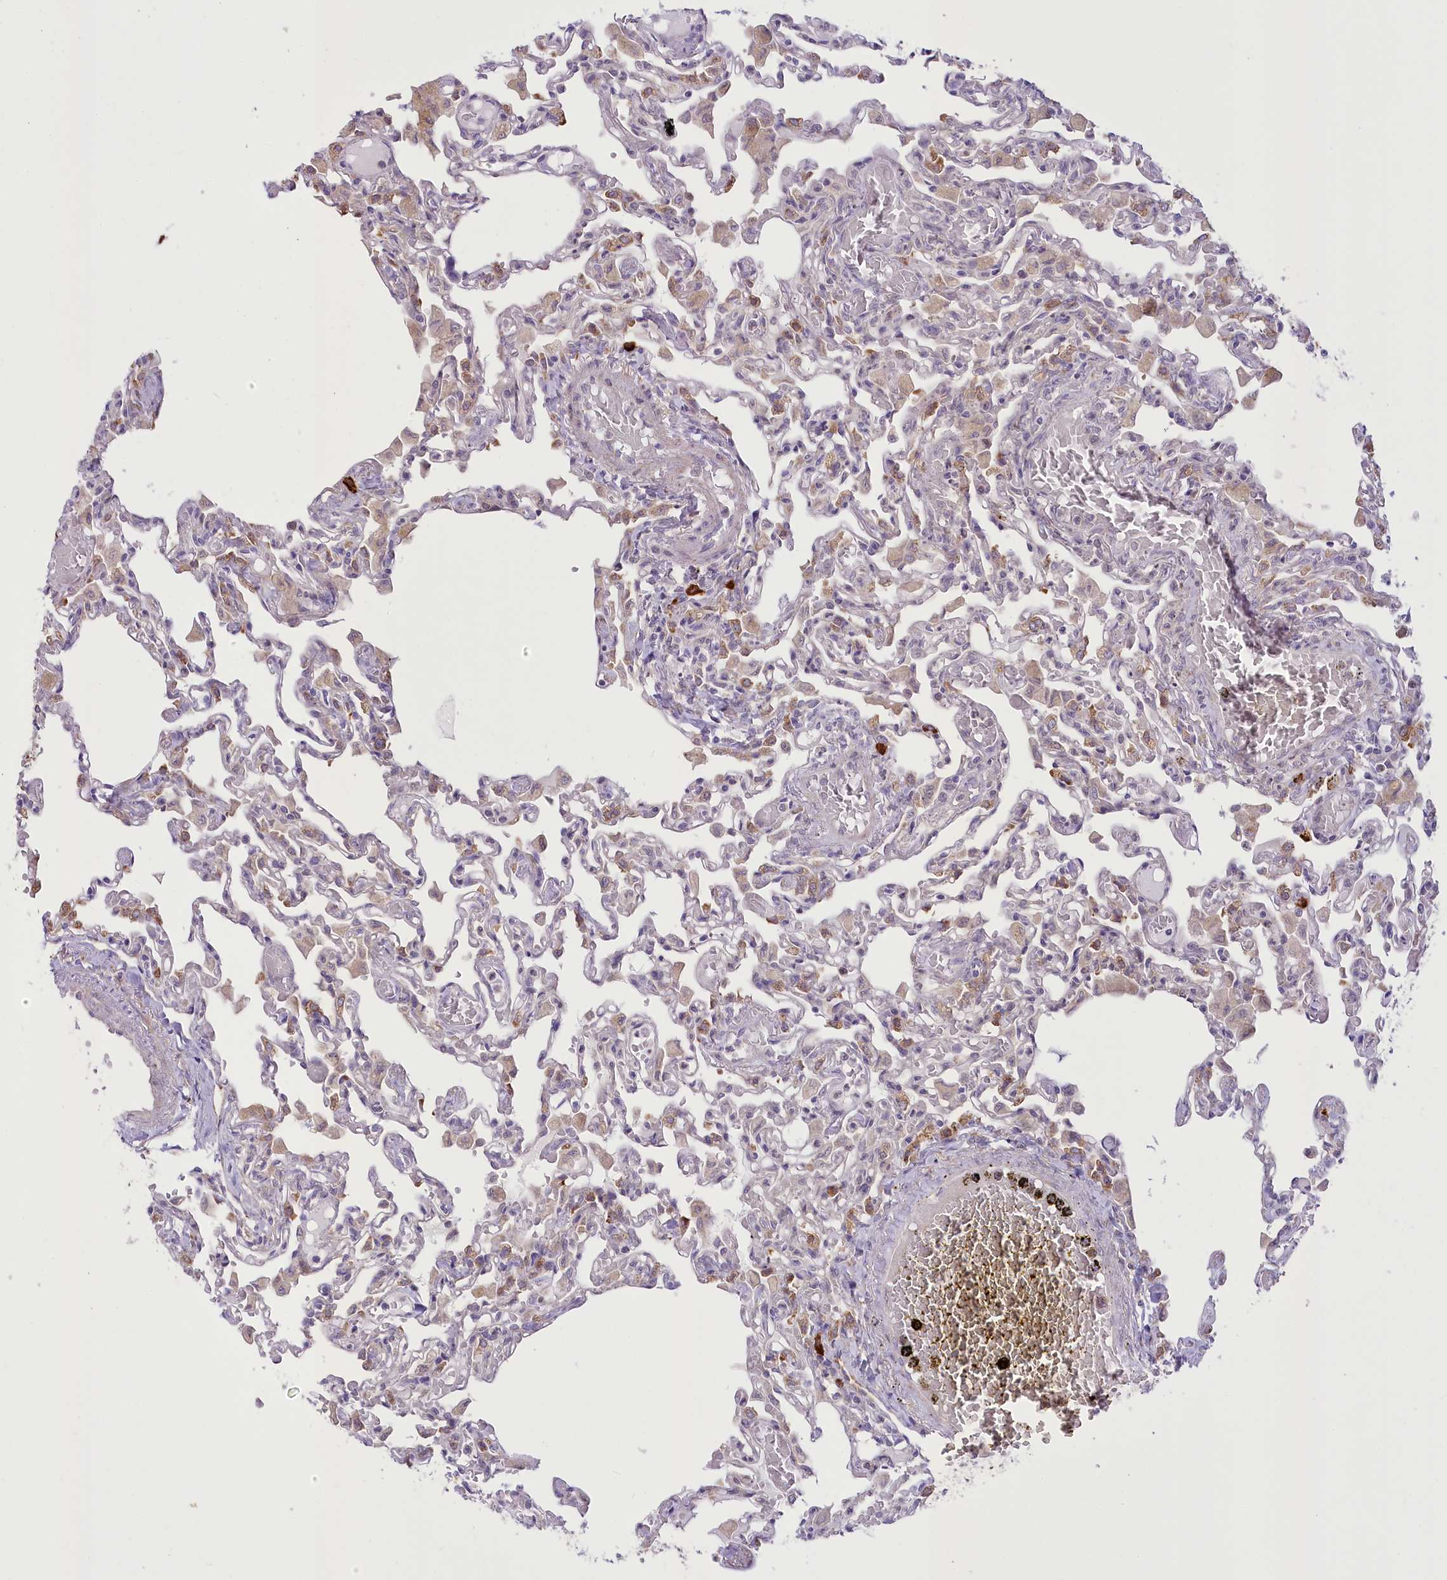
{"staining": {"intensity": "moderate", "quantity": "<25%", "location": "cytoplasmic/membranous"}, "tissue": "lung", "cell_type": "Alveolar cells", "image_type": "normal", "snomed": [{"axis": "morphology", "description": "Normal tissue, NOS"}, {"axis": "topography", "description": "Bronchus"}, {"axis": "topography", "description": "Lung"}], "caption": "Immunohistochemistry (IHC) image of benign lung: lung stained using IHC reveals low levels of moderate protein expression localized specifically in the cytoplasmic/membranous of alveolar cells, appearing as a cytoplasmic/membranous brown color.", "gene": "NCKAP5", "patient": {"sex": "female", "age": 49}}